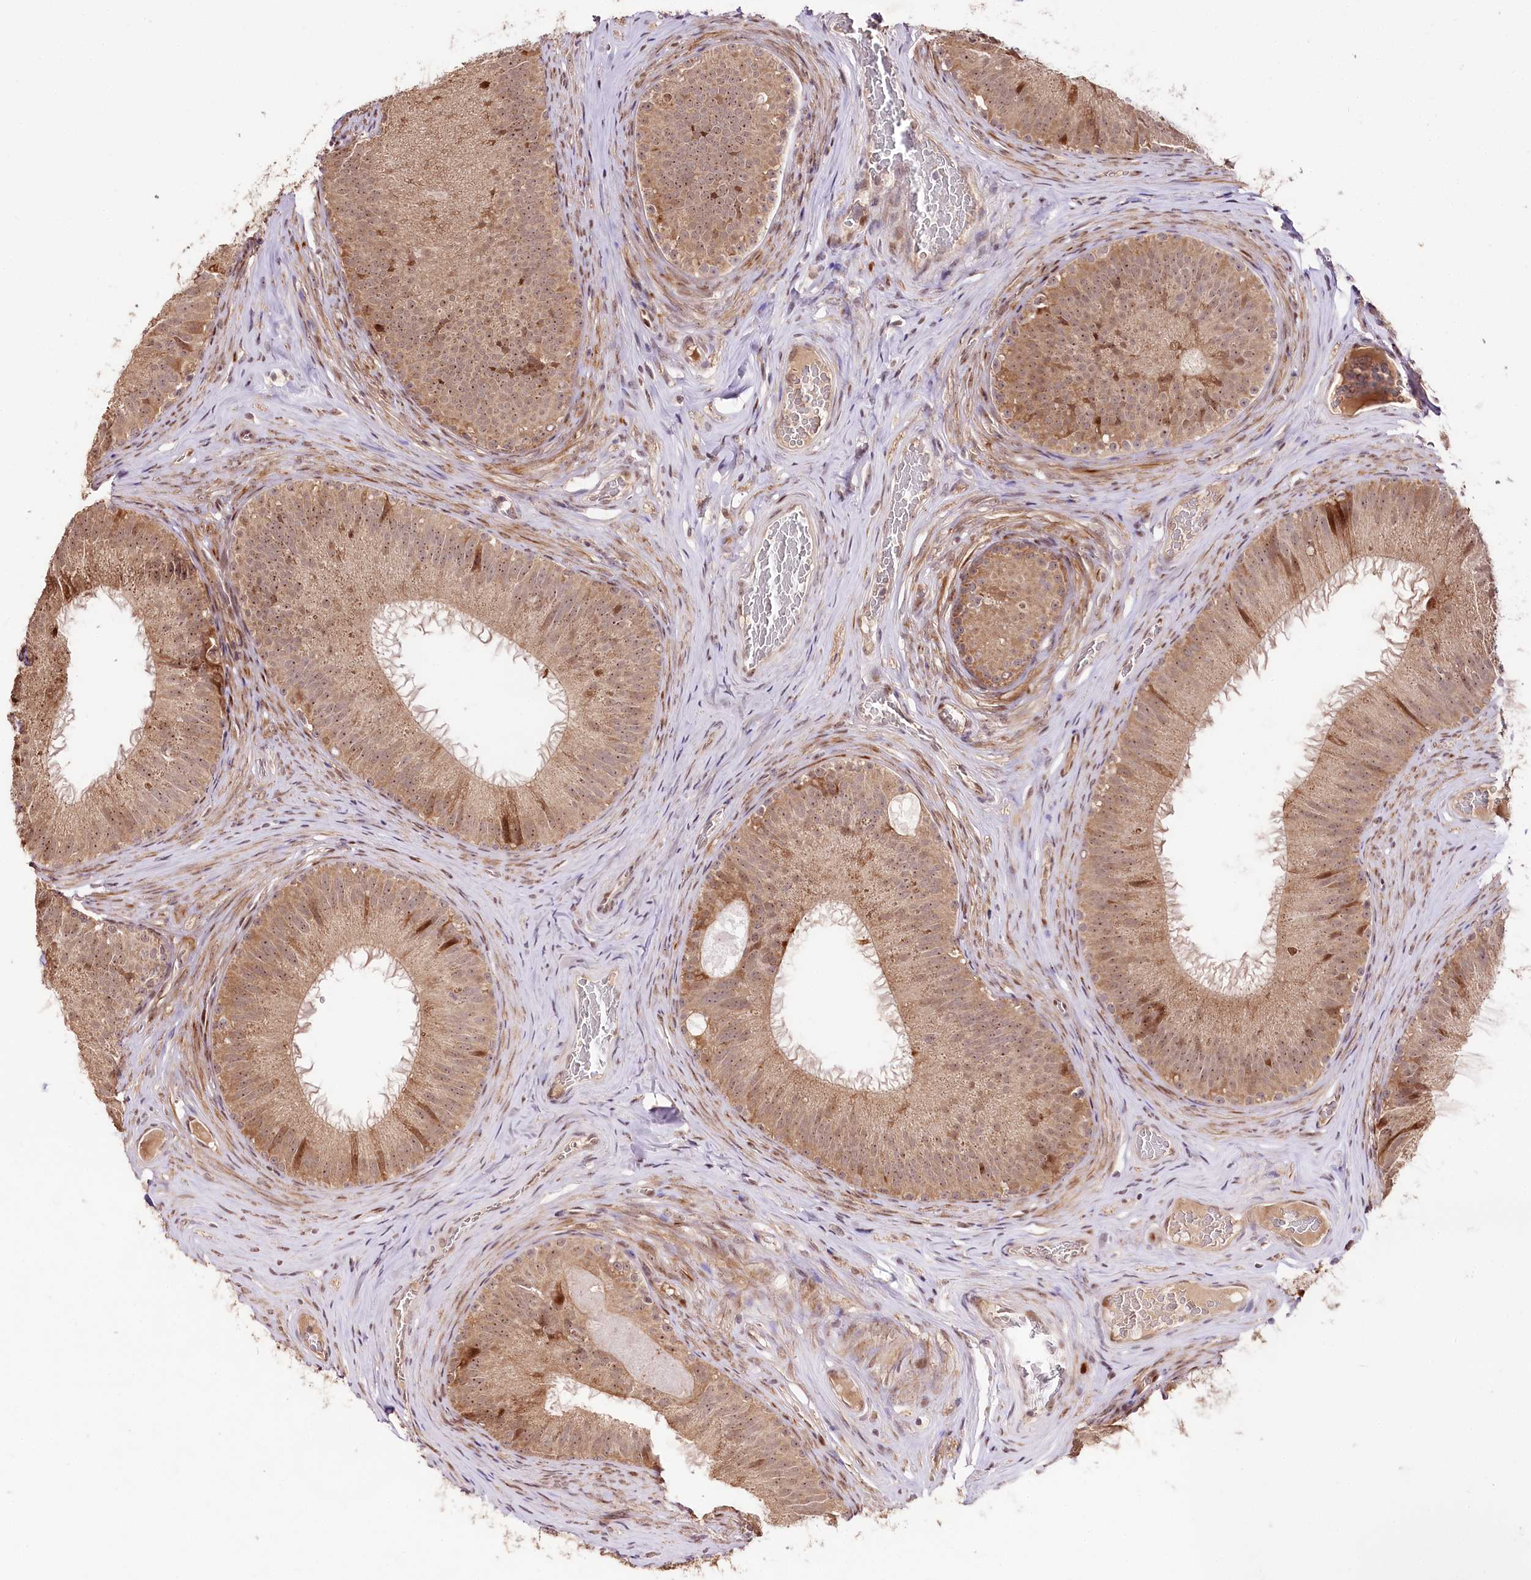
{"staining": {"intensity": "moderate", "quantity": ">75%", "location": "cytoplasmic/membranous,nuclear"}, "tissue": "epididymis", "cell_type": "Glandular cells", "image_type": "normal", "snomed": [{"axis": "morphology", "description": "Normal tissue, NOS"}, {"axis": "topography", "description": "Epididymis"}], "caption": "Human epididymis stained with a protein marker reveals moderate staining in glandular cells.", "gene": "DMP1", "patient": {"sex": "male", "age": 34}}